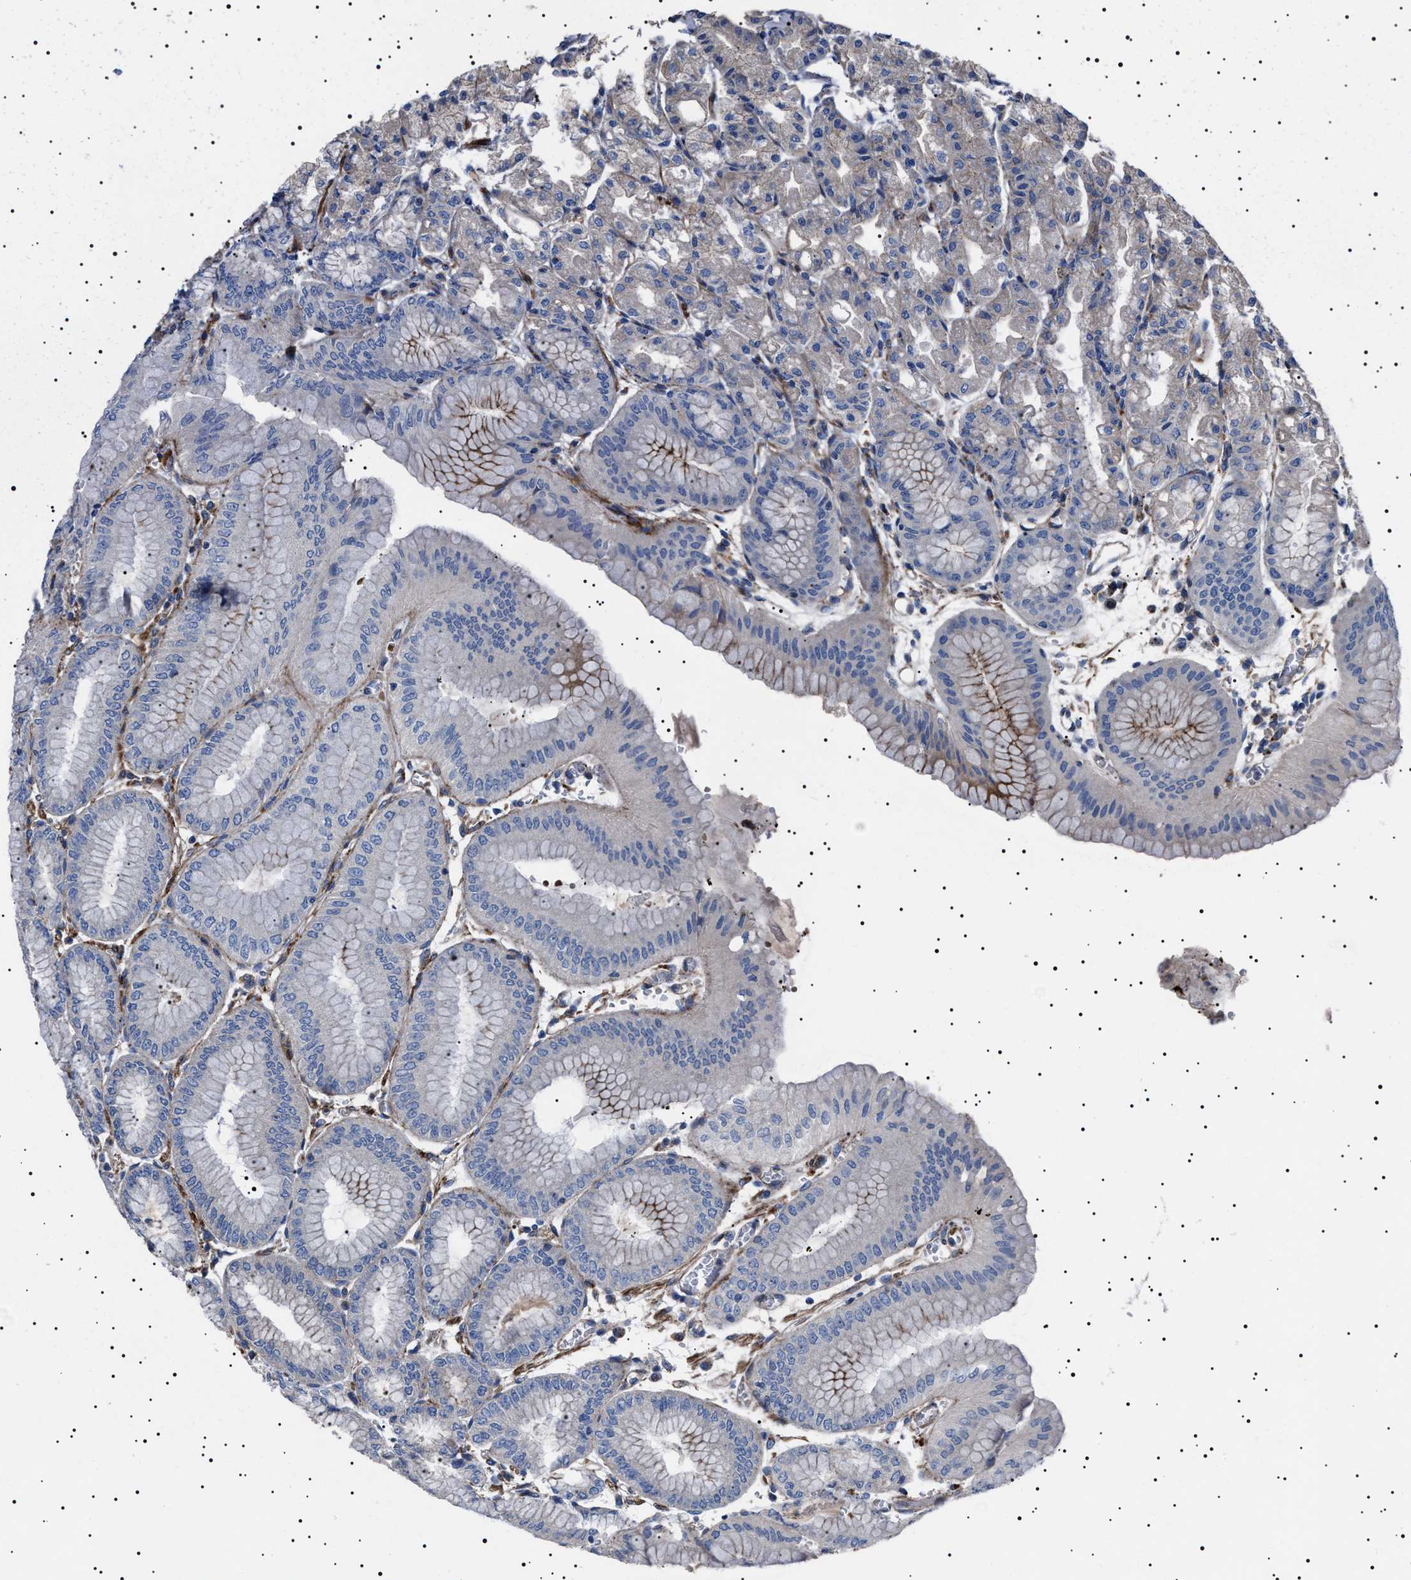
{"staining": {"intensity": "moderate", "quantity": "<25%", "location": "cytoplasmic/membranous"}, "tissue": "stomach", "cell_type": "Glandular cells", "image_type": "normal", "snomed": [{"axis": "morphology", "description": "Normal tissue, NOS"}, {"axis": "topography", "description": "Stomach, lower"}], "caption": "The immunohistochemical stain shows moderate cytoplasmic/membranous positivity in glandular cells of normal stomach. Ihc stains the protein in brown and the nuclei are stained blue.", "gene": "NEU1", "patient": {"sex": "male", "age": 71}}